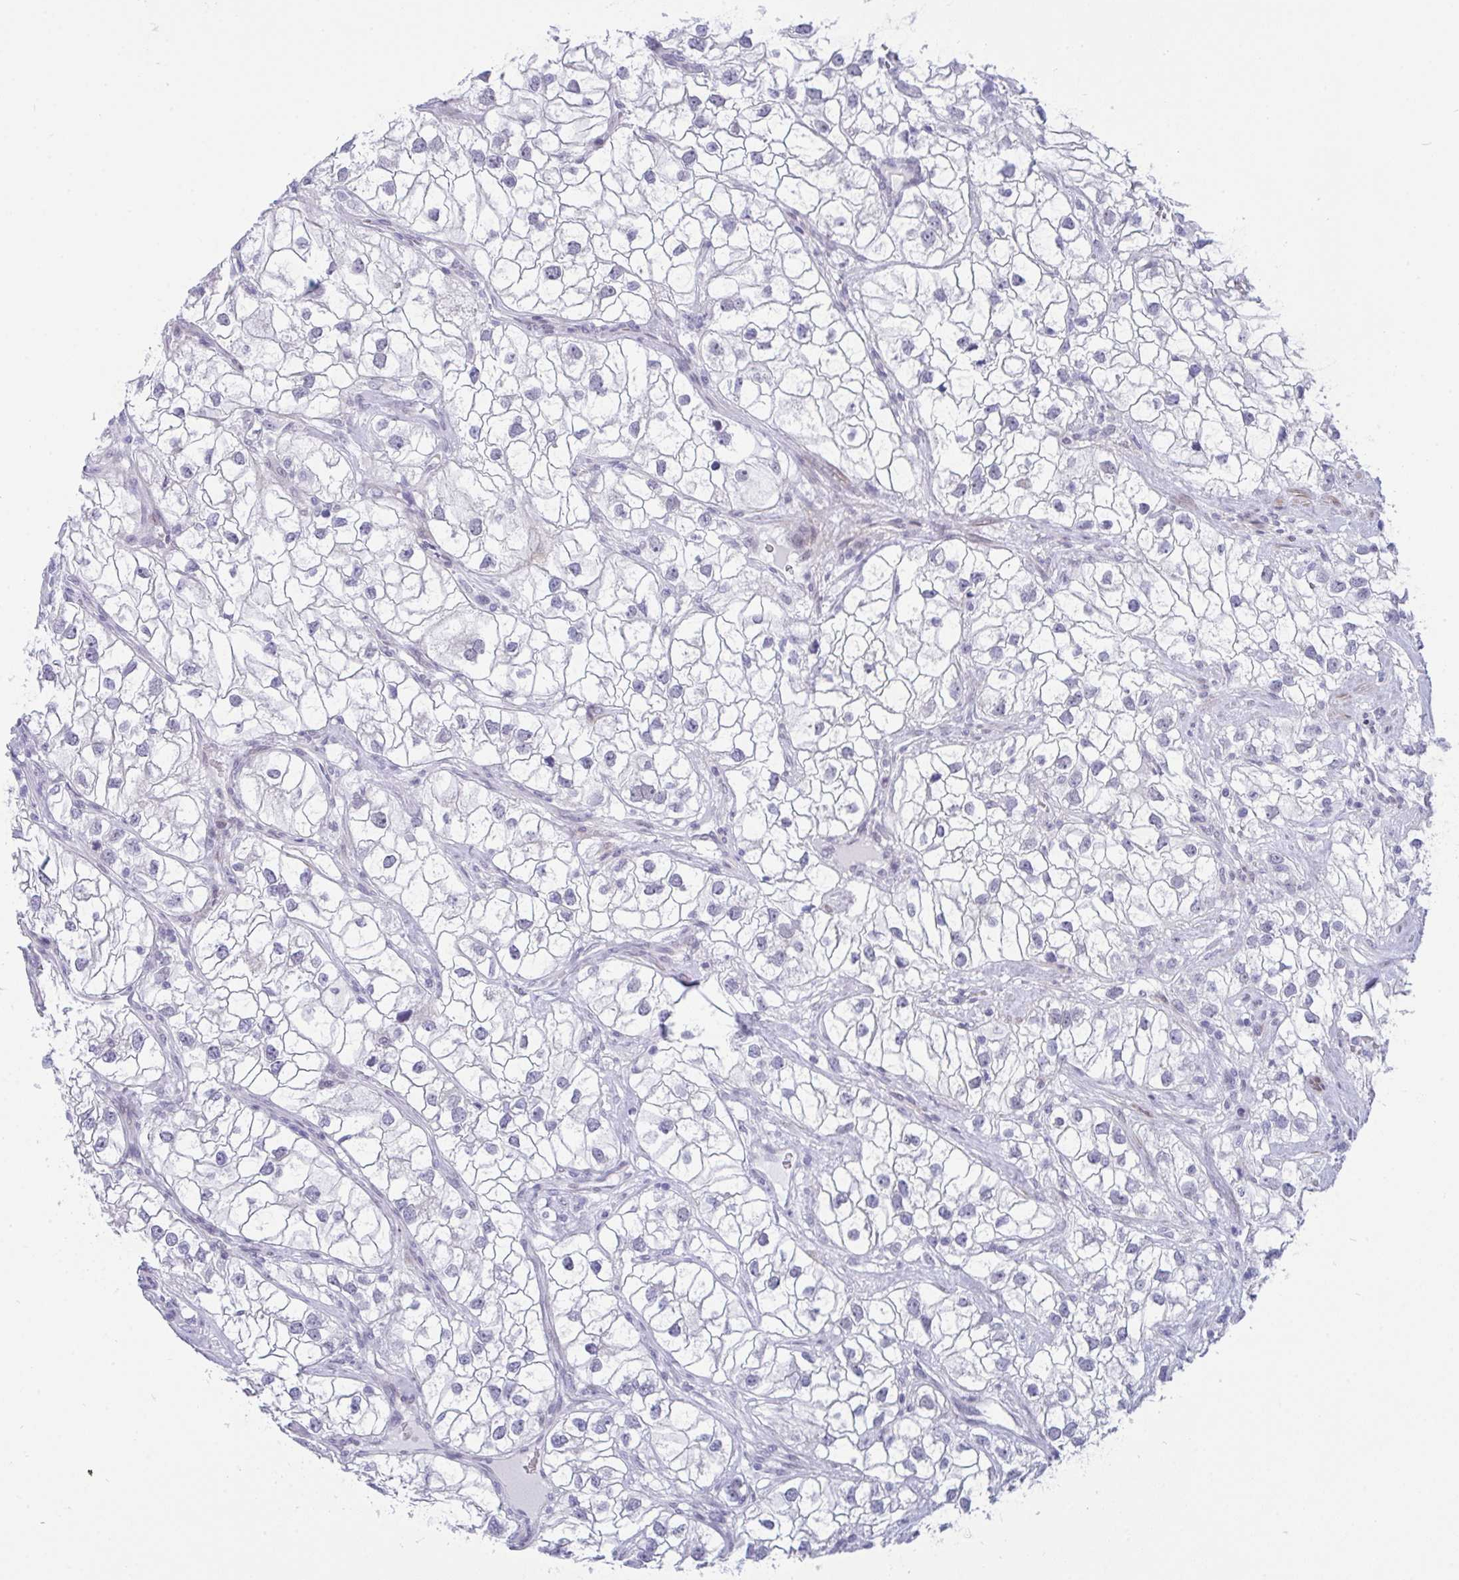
{"staining": {"intensity": "negative", "quantity": "none", "location": "none"}, "tissue": "renal cancer", "cell_type": "Tumor cells", "image_type": "cancer", "snomed": [{"axis": "morphology", "description": "Adenocarcinoma, NOS"}, {"axis": "topography", "description": "Kidney"}], "caption": "IHC of human adenocarcinoma (renal) displays no expression in tumor cells.", "gene": "FBXL22", "patient": {"sex": "male", "age": 59}}